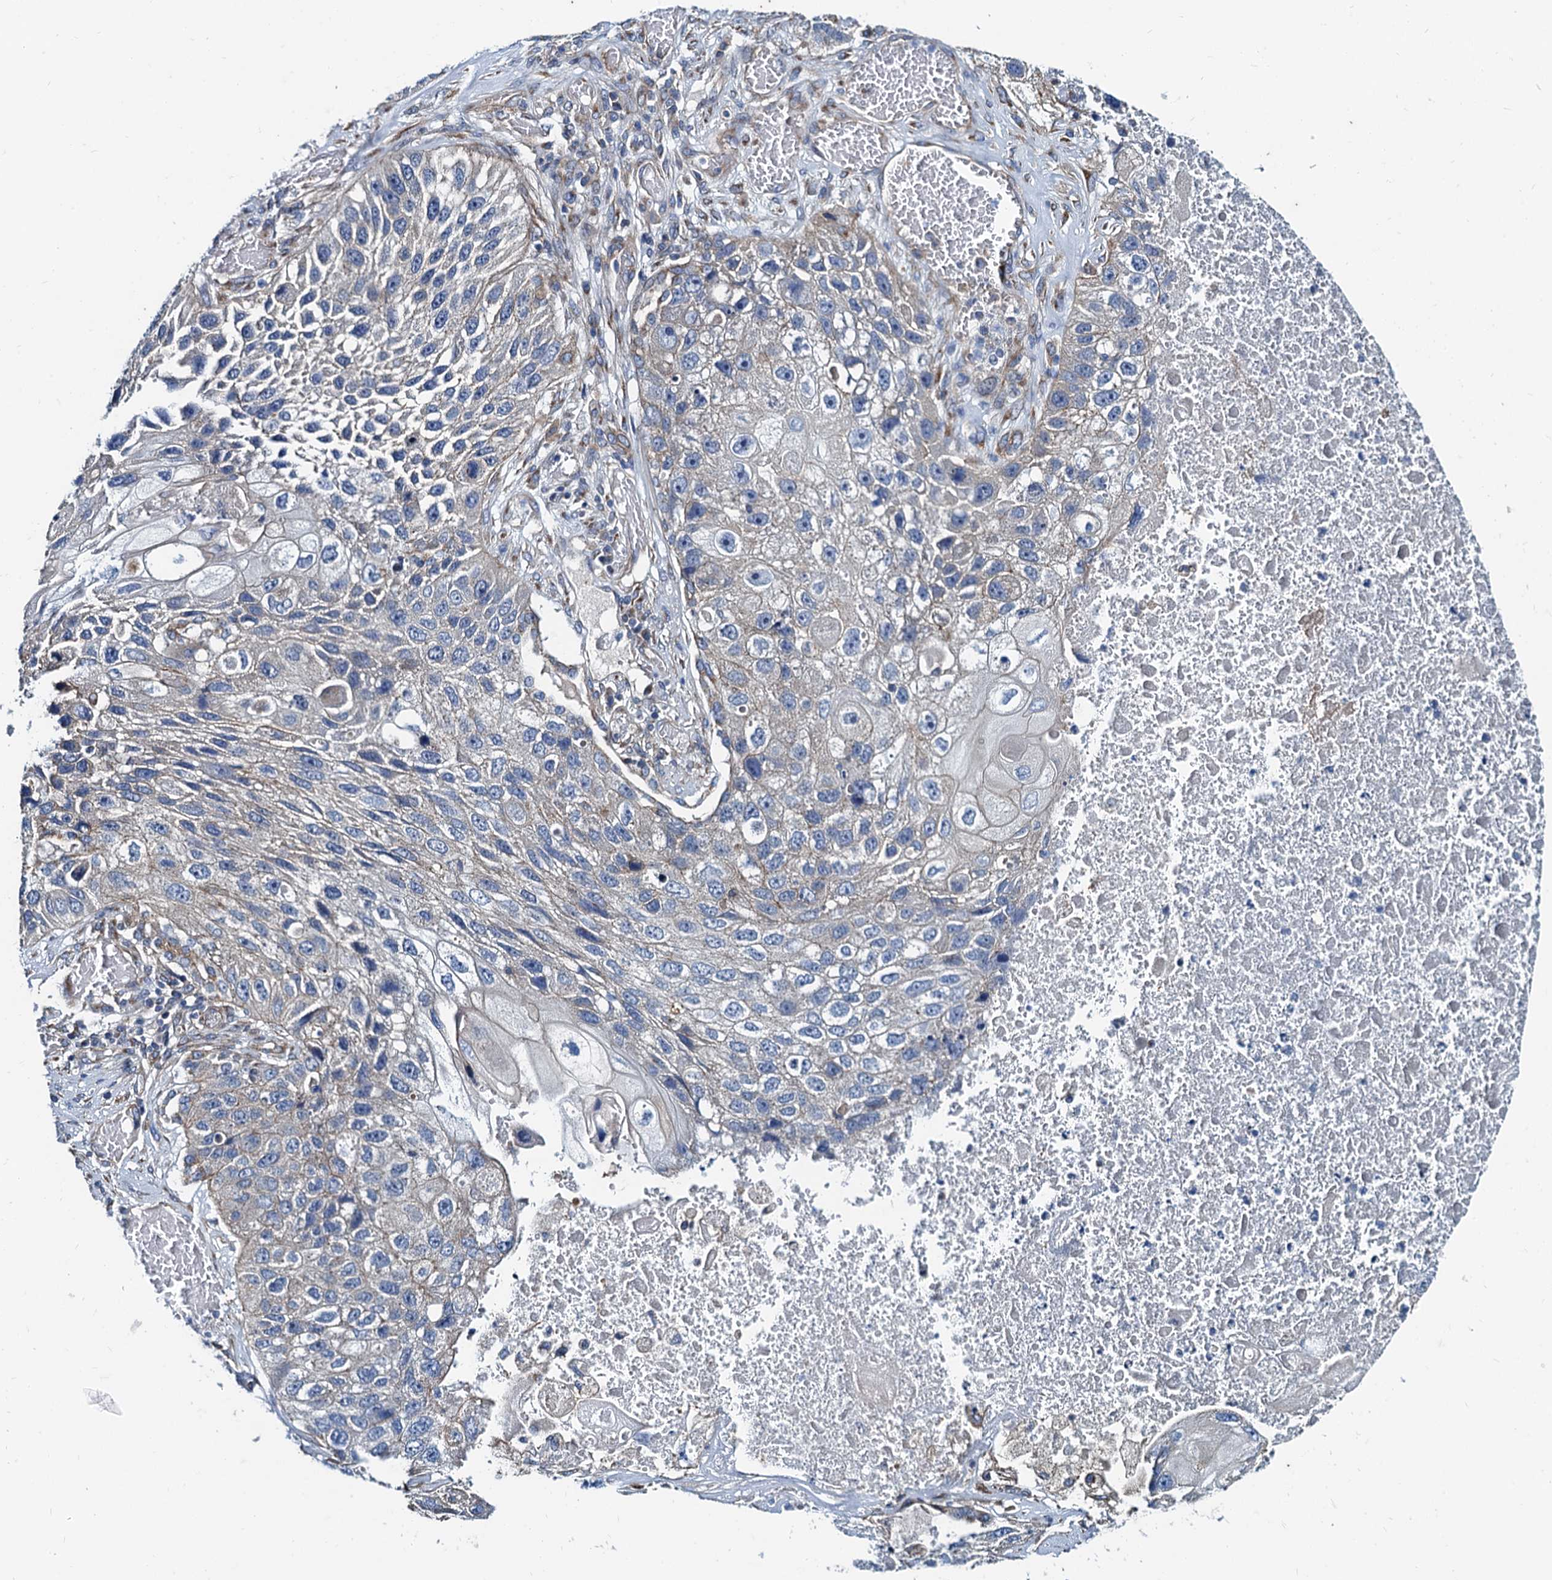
{"staining": {"intensity": "negative", "quantity": "none", "location": "none"}, "tissue": "lung cancer", "cell_type": "Tumor cells", "image_type": "cancer", "snomed": [{"axis": "morphology", "description": "Squamous cell carcinoma, NOS"}, {"axis": "topography", "description": "Lung"}], "caption": "Tumor cells are negative for protein expression in human lung squamous cell carcinoma.", "gene": "NGRN", "patient": {"sex": "male", "age": 61}}